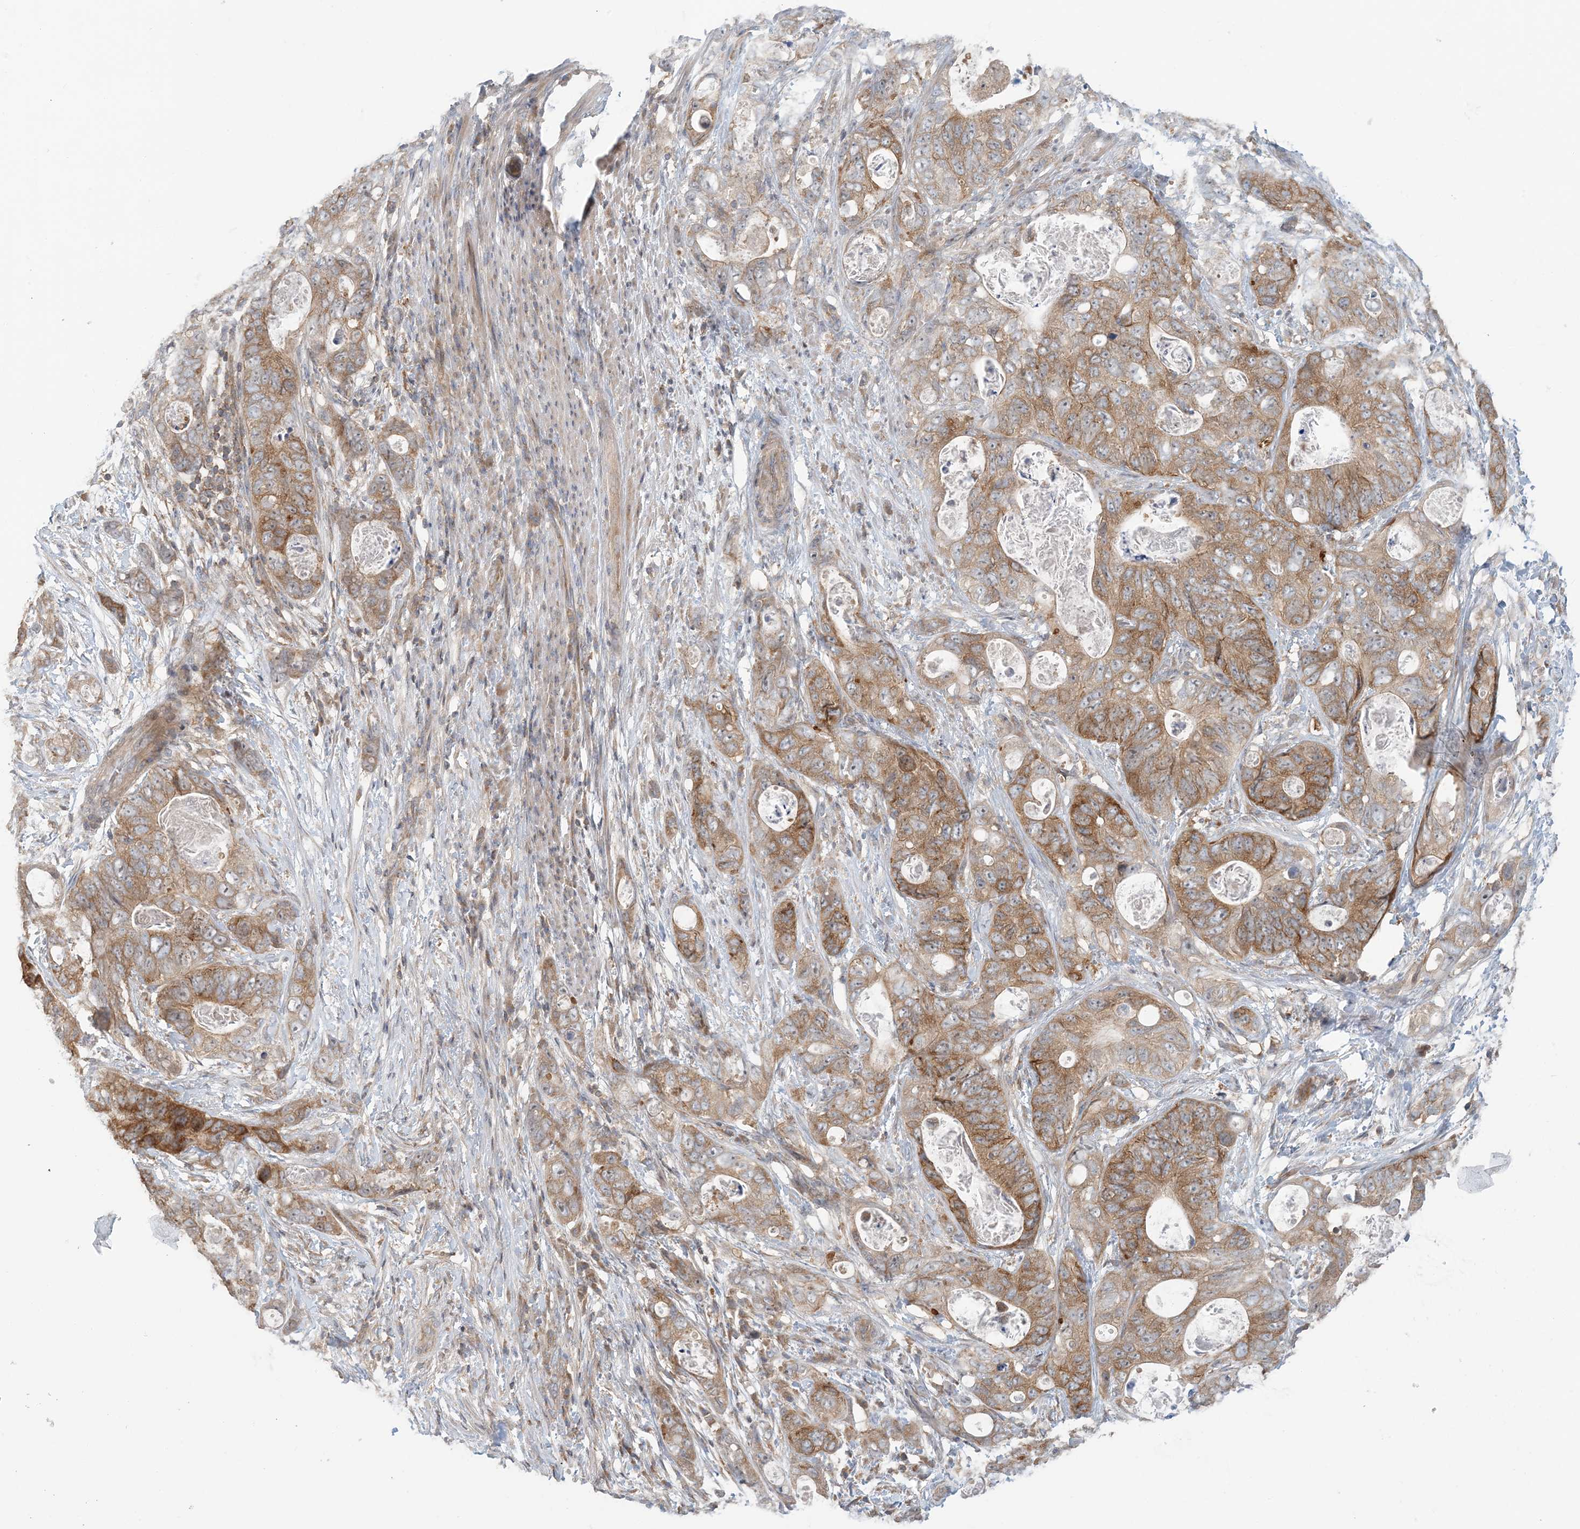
{"staining": {"intensity": "moderate", "quantity": ">75%", "location": "cytoplasmic/membranous"}, "tissue": "stomach cancer", "cell_type": "Tumor cells", "image_type": "cancer", "snomed": [{"axis": "morphology", "description": "Adenocarcinoma, NOS"}, {"axis": "topography", "description": "Stomach"}], "caption": "Human stomach cancer stained for a protein (brown) displays moderate cytoplasmic/membranous positive expression in about >75% of tumor cells.", "gene": "ATP13A2", "patient": {"sex": "female", "age": 89}}